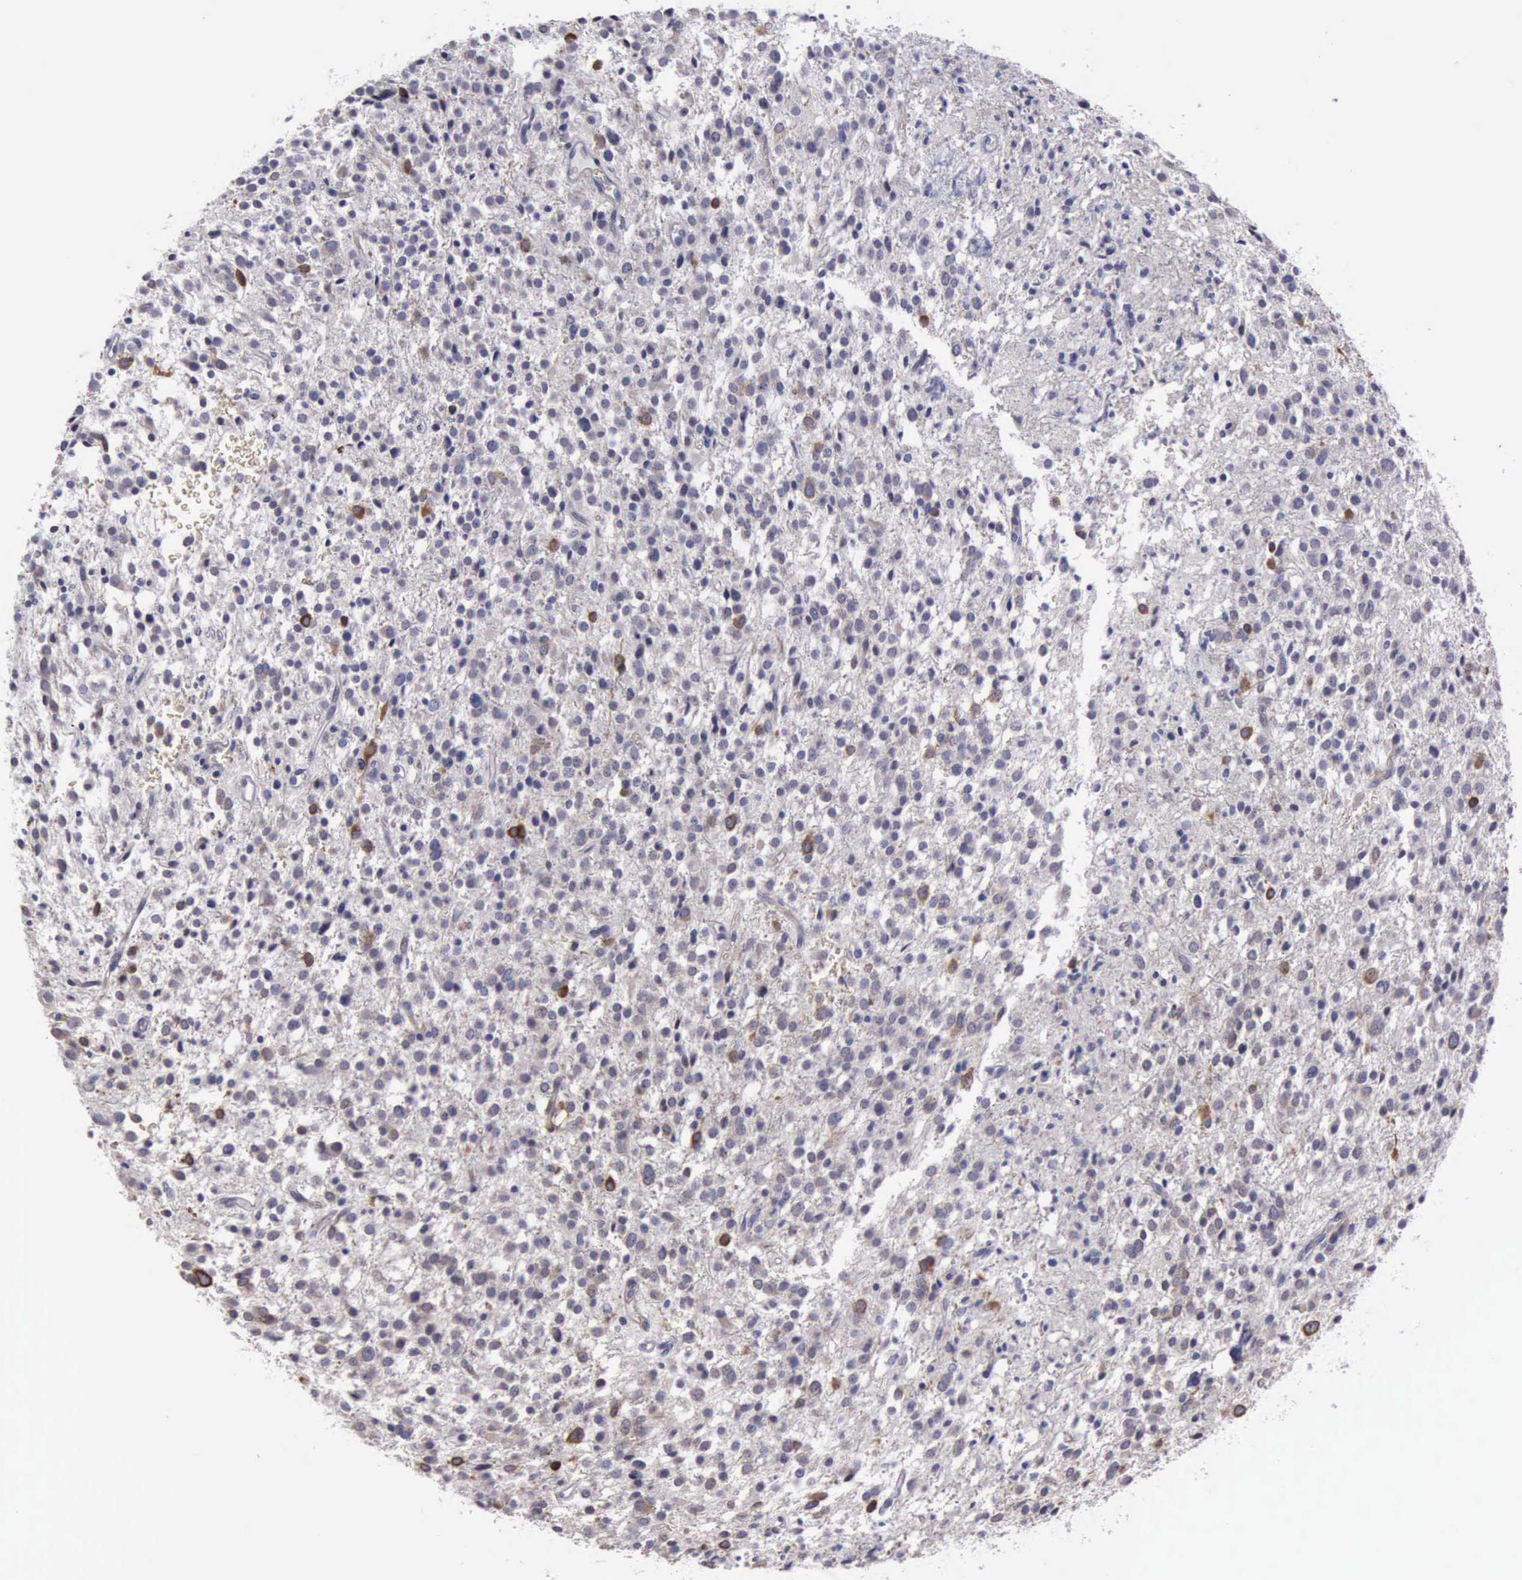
{"staining": {"intensity": "moderate", "quantity": "<25%", "location": "cytoplasmic/membranous"}, "tissue": "glioma", "cell_type": "Tumor cells", "image_type": "cancer", "snomed": [{"axis": "morphology", "description": "Glioma, malignant, Low grade"}, {"axis": "topography", "description": "Brain"}], "caption": "Tumor cells display moderate cytoplasmic/membranous positivity in approximately <25% of cells in low-grade glioma (malignant).", "gene": "CEP128", "patient": {"sex": "female", "age": 36}}